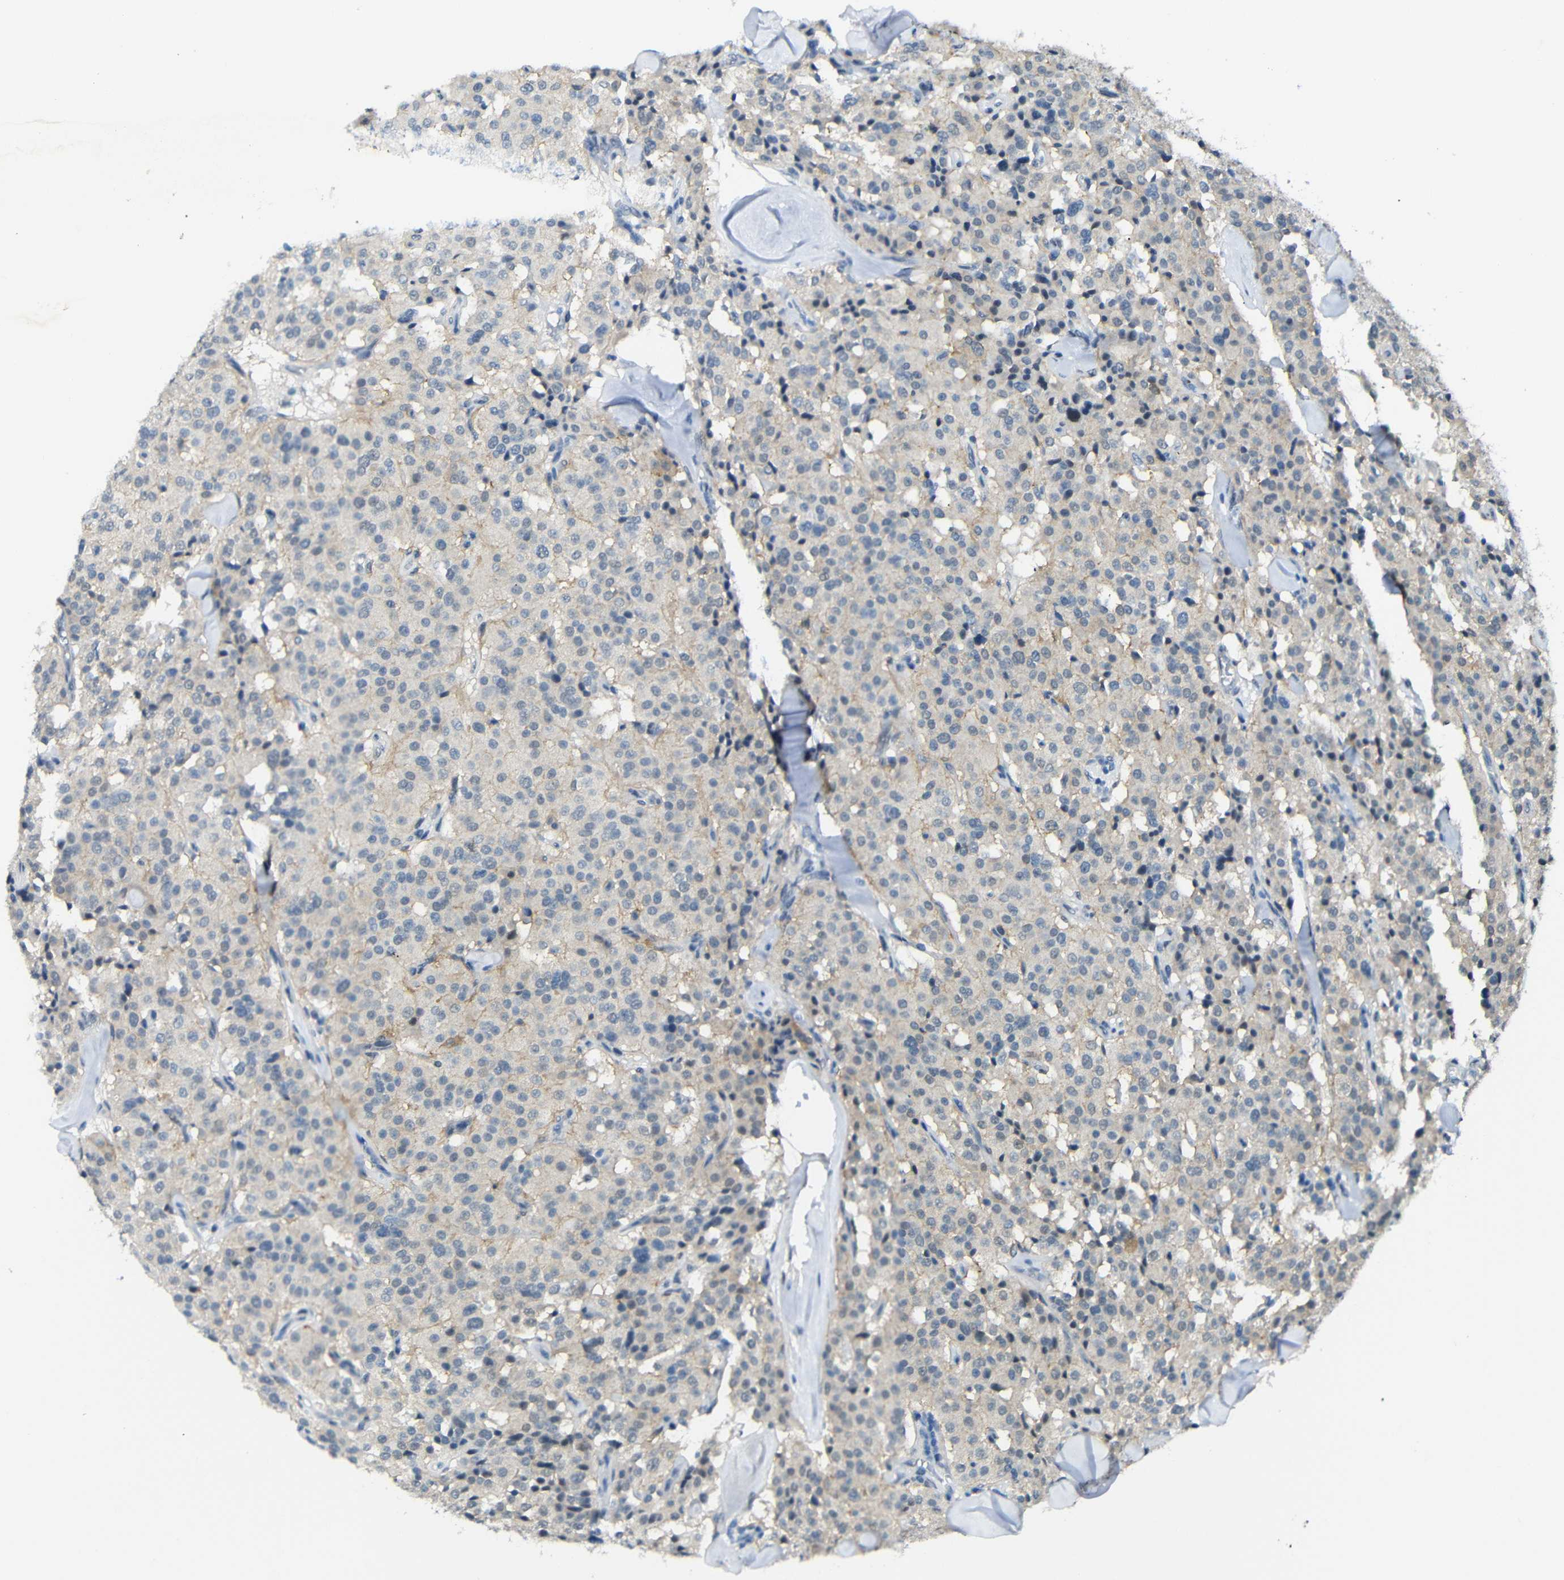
{"staining": {"intensity": "weak", "quantity": "25%-75%", "location": "cytoplasmic/membranous"}, "tissue": "carcinoid", "cell_type": "Tumor cells", "image_type": "cancer", "snomed": [{"axis": "morphology", "description": "Carcinoid, malignant, NOS"}, {"axis": "topography", "description": "Lung"}], "caption": "High-magnification brightfield microscopy of carcinoid (malignant) stained with DAB (brown) and counterstained with hematoxylin (blue). tumor cells exhibit weak cytoplasmic/membranous staining is appreciated in approximately25%-75% of cells. (Brightfield microscopy of DAB IHC at high magnification).", "gene": "GPR158", "patient": {"sex": "male", "age": 30}}